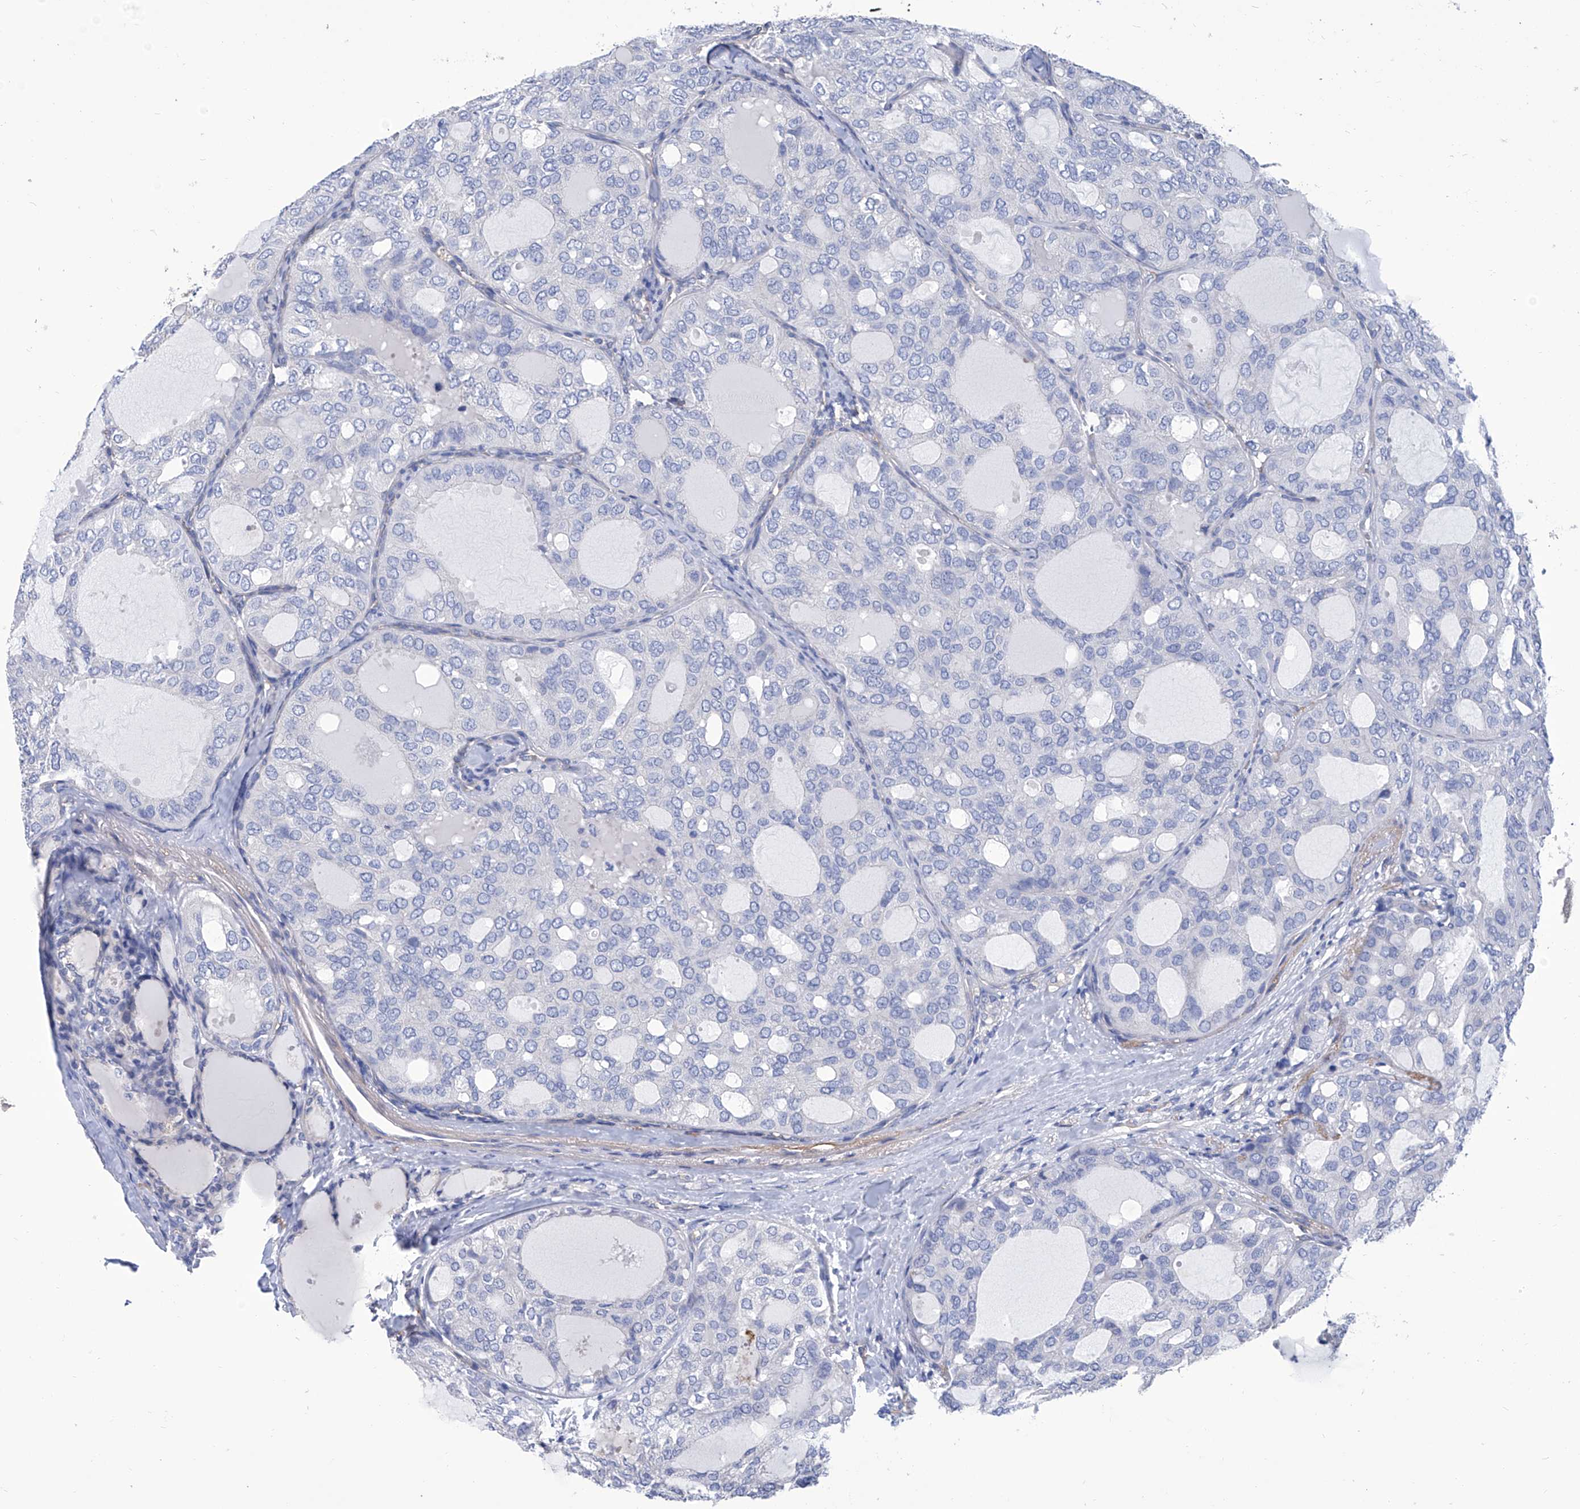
{"staining": {"intensity": "negative", "quantity": "none", "location": "none"}, "tissue": "thyroid cancer", "cell_type": "Tumor cells", "image_type": "cancer", "snomed": [{"axis": "morphology", "description": "Follicular adenoma carcinoma, NOS"}, {"axis": "topography", "description": "Thyroid gland"}], "caption": "There is no significant positivity in tumor cells of thyroid cancer (follicular adenoma carcinoma).", "gene": "SMS", "patient": {"sex": "male", "age": 75}}